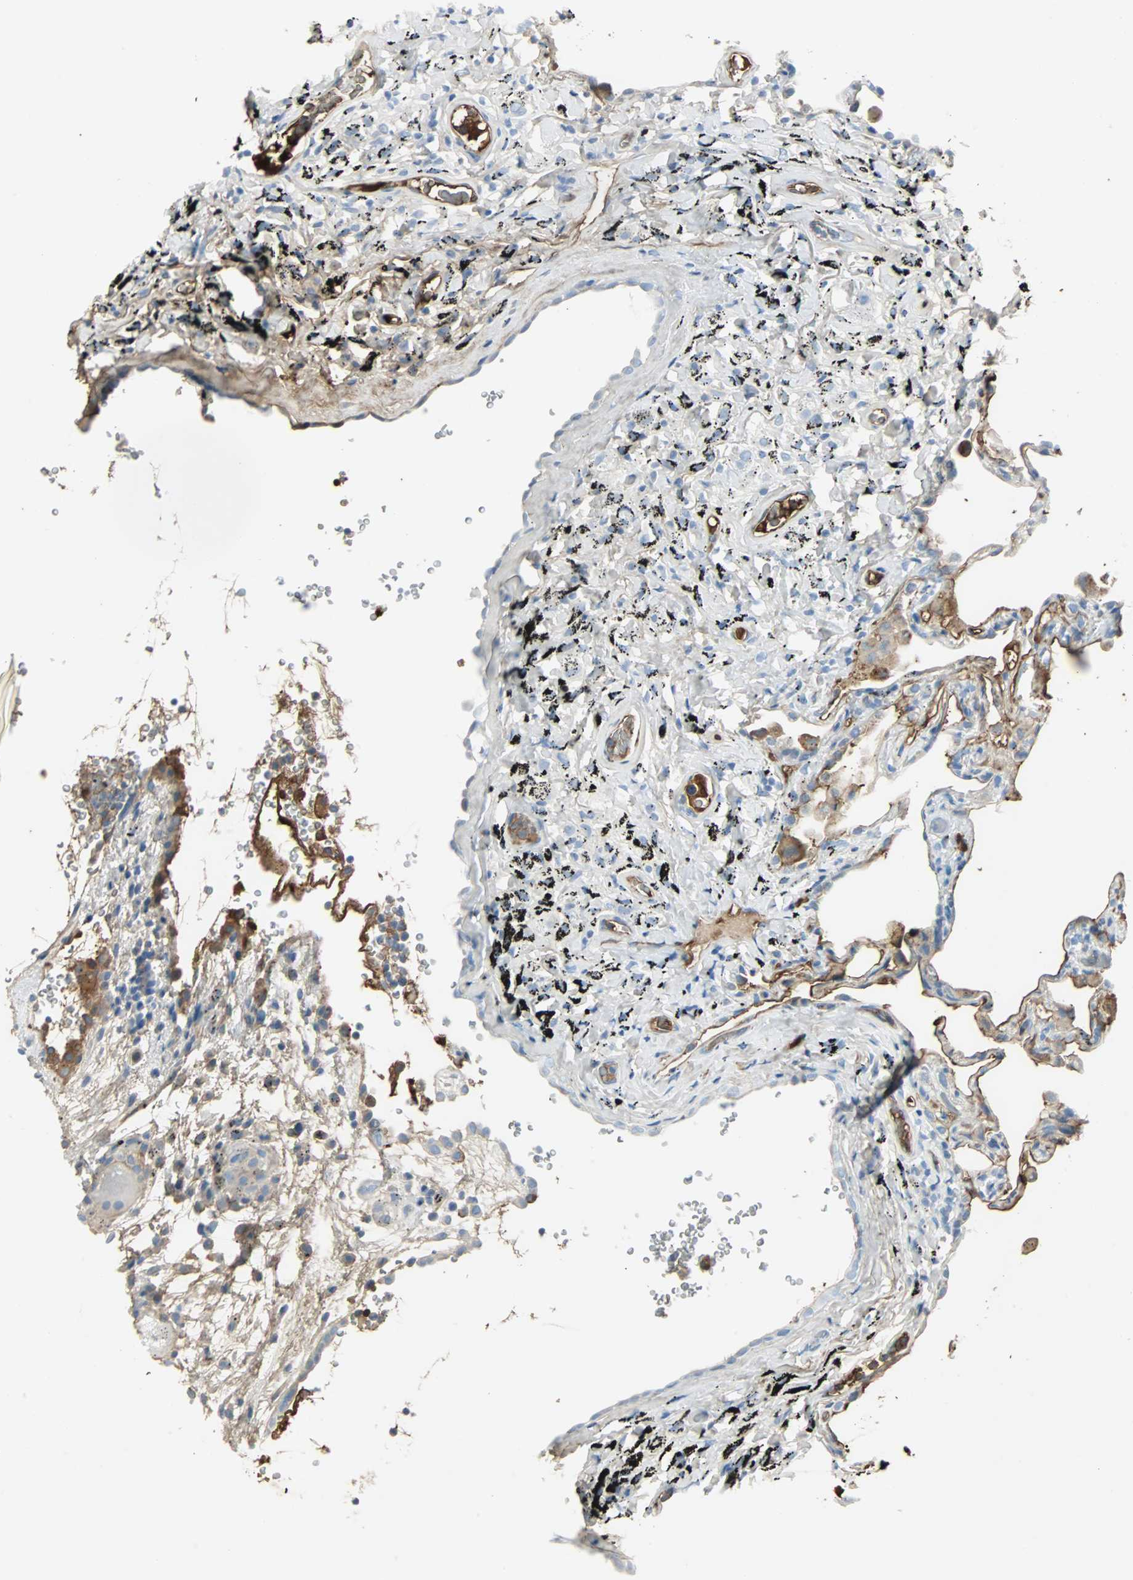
{"staining": {"intensity": "weak", "quantity": "<25%", "location": "cytoplasmic/membranous"}, "tissue": "lung", "cell_type": "Alveolar cells", "image_type": "normal", "snomed": [{"axis": "morphology", "description": "Normal tissue, NOS"}, {"axis": "topography", "description": "Lung"}], "caption": "Immunohistochemistry (IHC) micrograph of normal lung: human lung stained with DAB displays no significant protein staining in alveolar cells.", "gene": "IGHA1", "patient": {"sex": "male", "age": 59}}